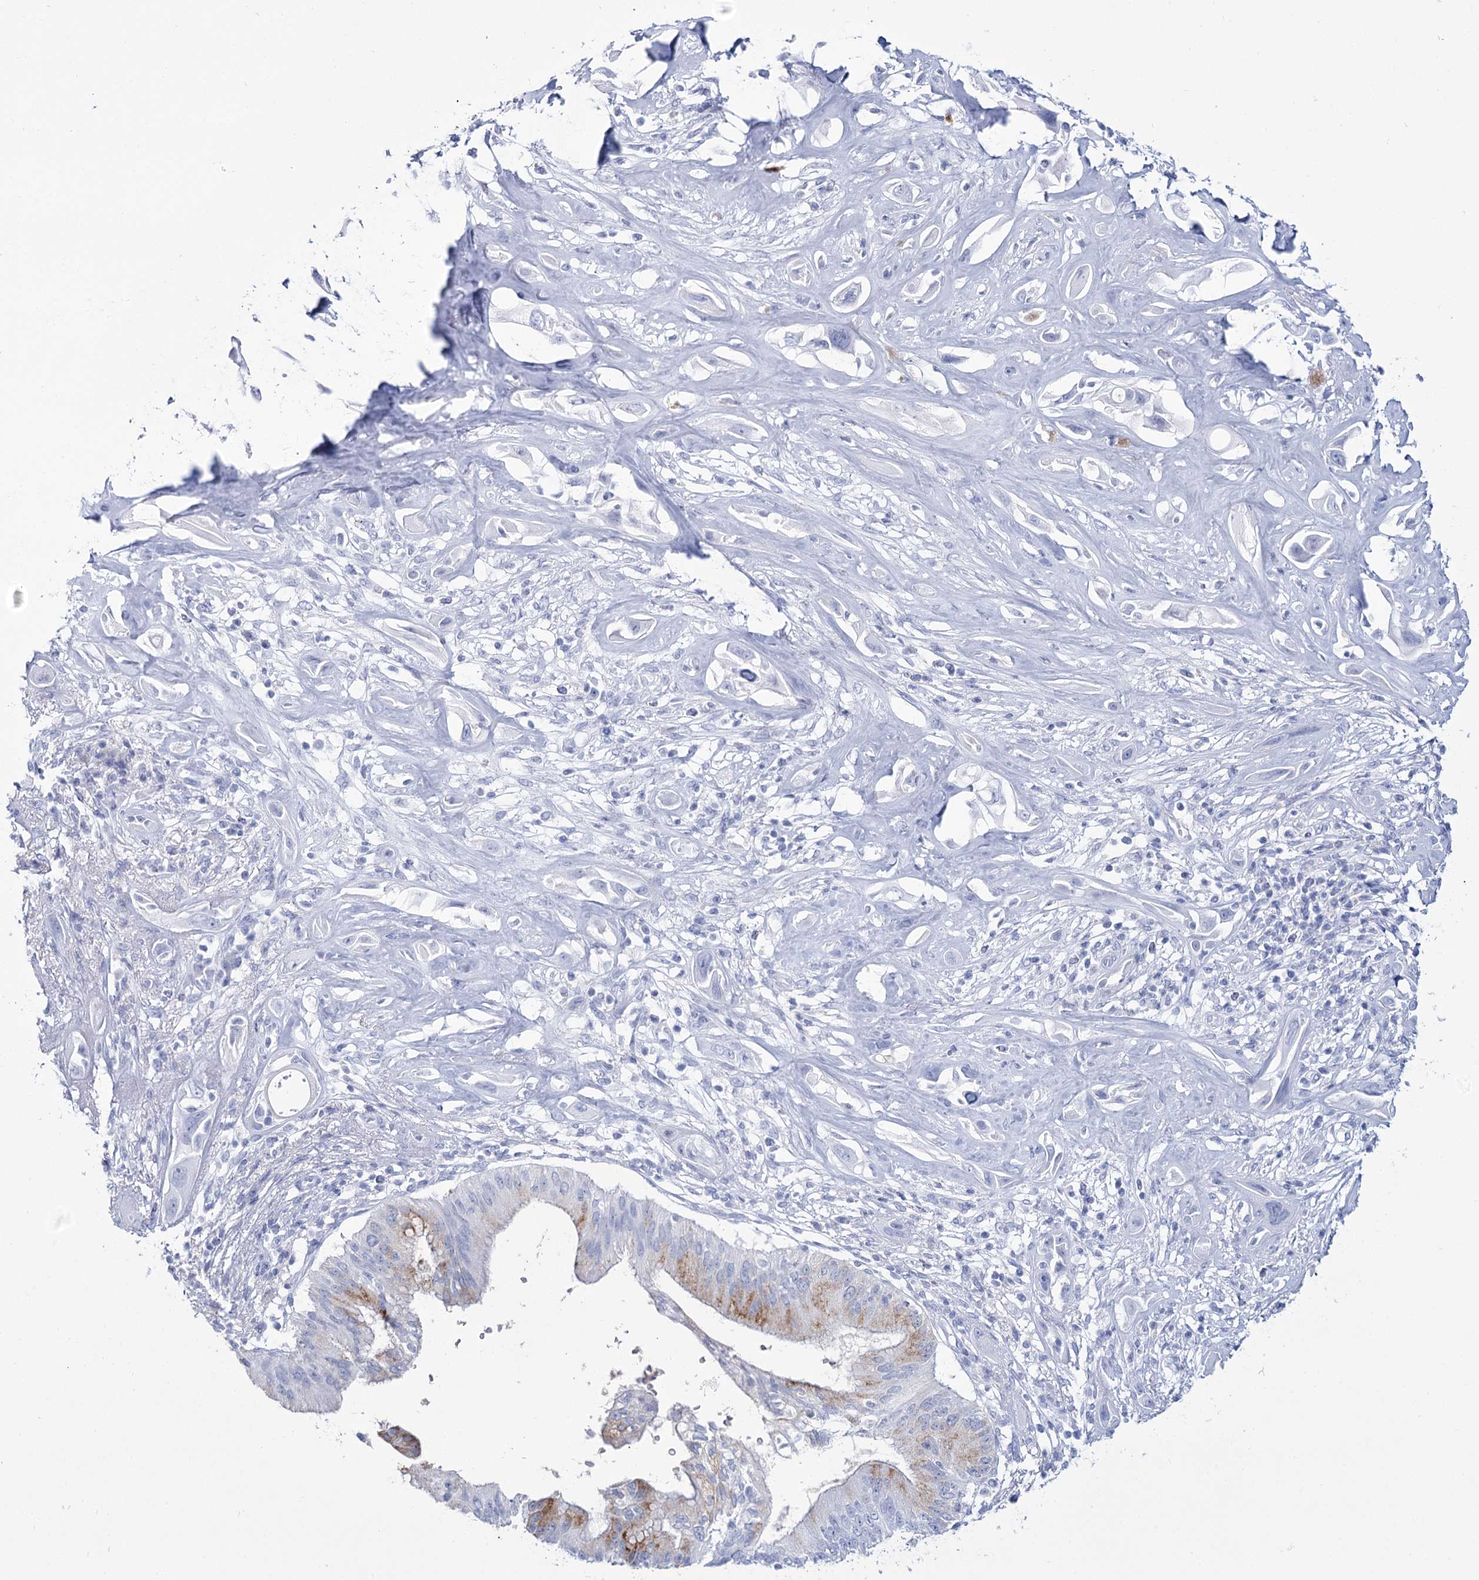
{"staining": {"intensity": "moderate", "quantity": "<25%", "location": "cytoplasmic/membranous"}, "tissue": "pancreatic cancer", "cell_type": "Tumor cells", "image_type": "cancer", "snomed": [{"axis": "morphology", "description": "Adenocarcinoma, NOS"}, {"axis": "topography", "description": "Pancreas"}], "caption": "A brown stain highlights moderate cytoplasmic/membranous expression of a protein in human pancreatic cancer (adenocarcinoma) tumor cells.", "gene": "RNF186", "patient": {"sex": "male", "age": 68}}